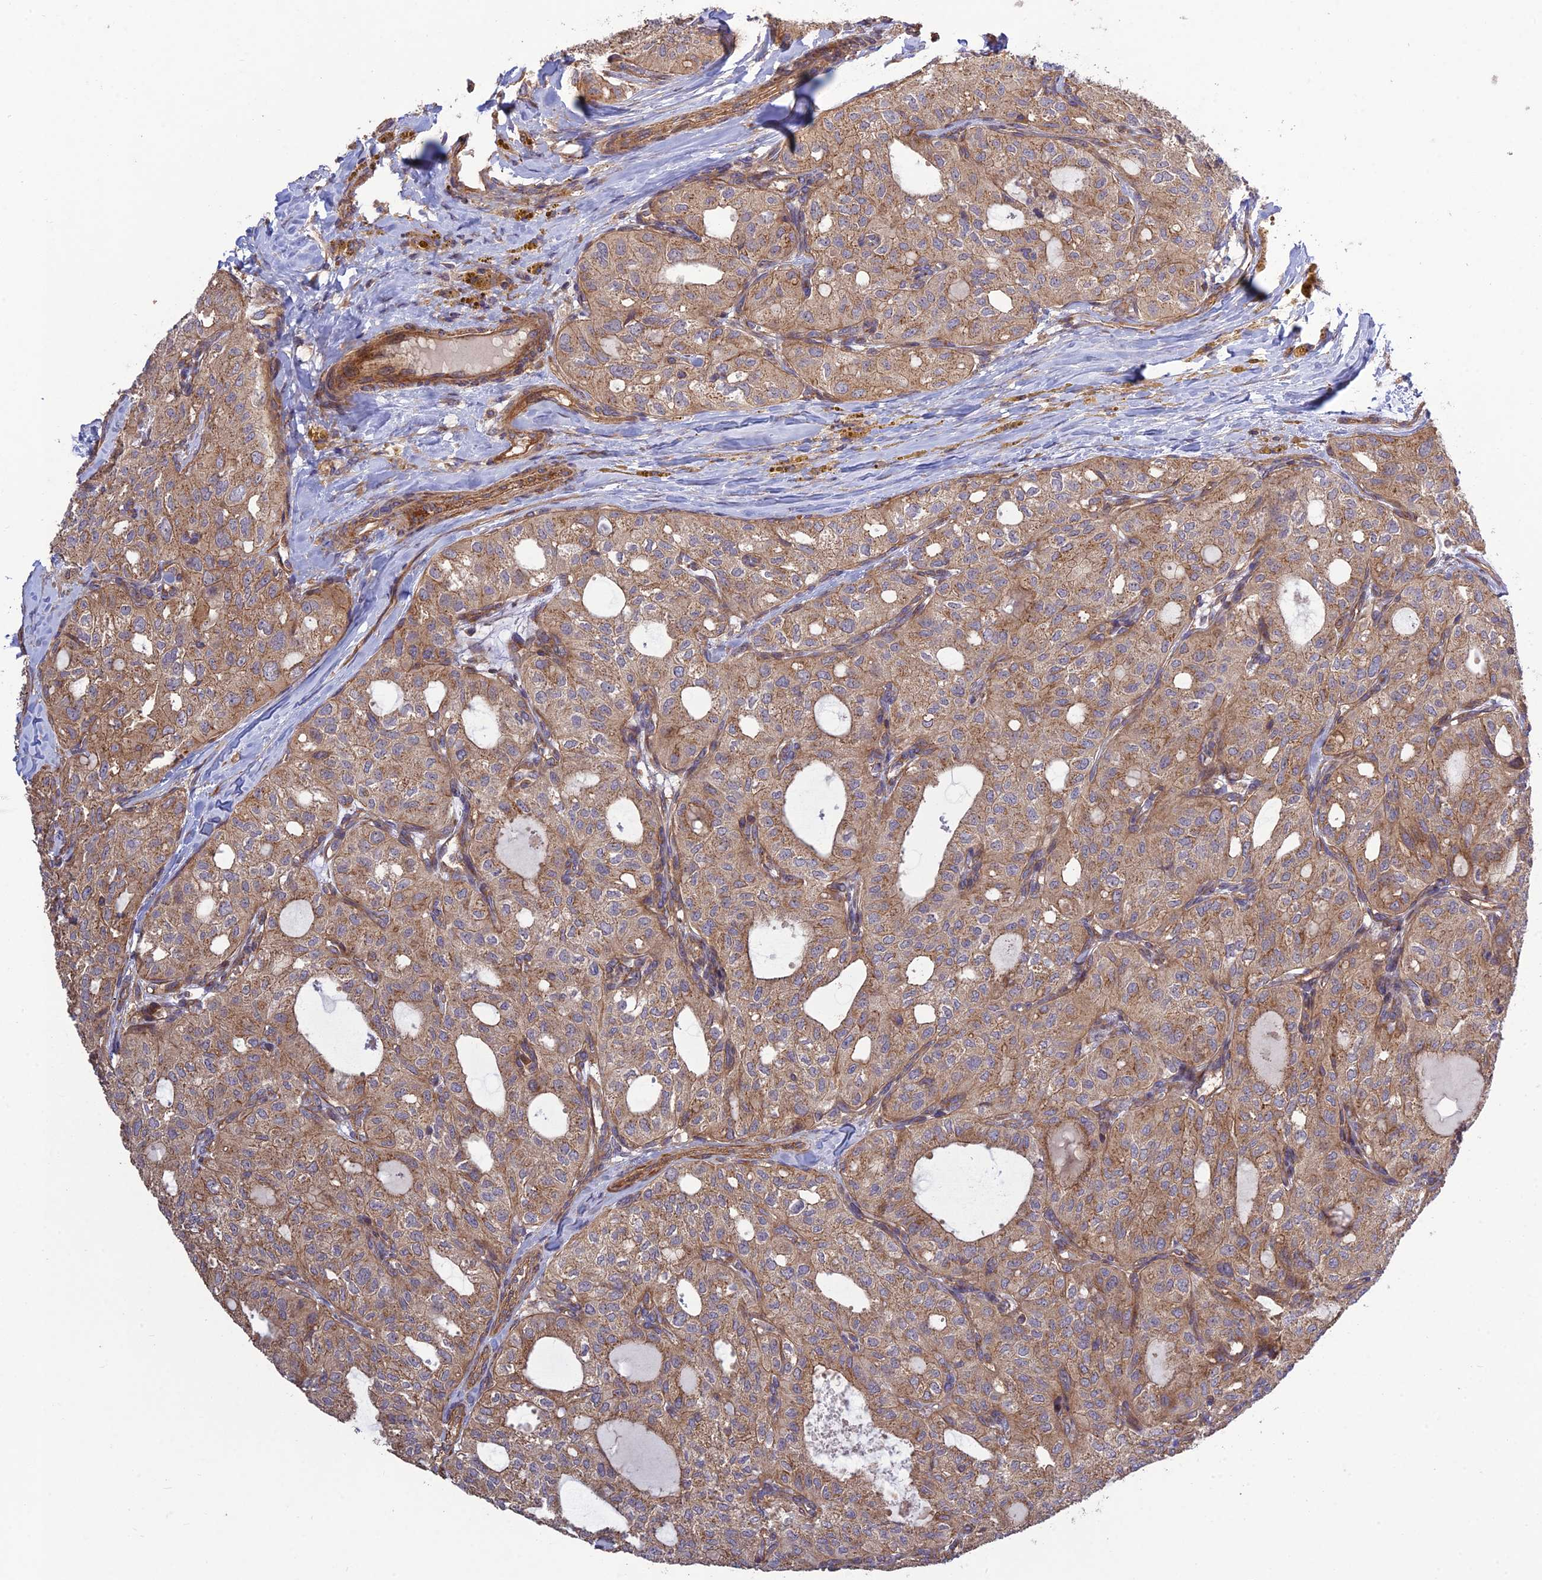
{"staining": {"intensity": "weak", "quantity": ">75%", "location": "cytoplasmic/membranous"}, "tissue": "thyroid cancer", "cell_type": "Tumor cells", "image_type": "cancer", "snomed": [{"axis": "morphology", "description": "Follicular adenoma carcinoma, NOS"}, {"axis": "topography", "description": "Thyroid gland"}], "caption": "There is low levels of weak cytoplasmic/membranous positivity in tumor cells of thyroid cancer, as demonstrated by immunohistochemical staining (brown color).", "gene": "TMEM131L", "patient": {"sex": "male", "age": 75}}